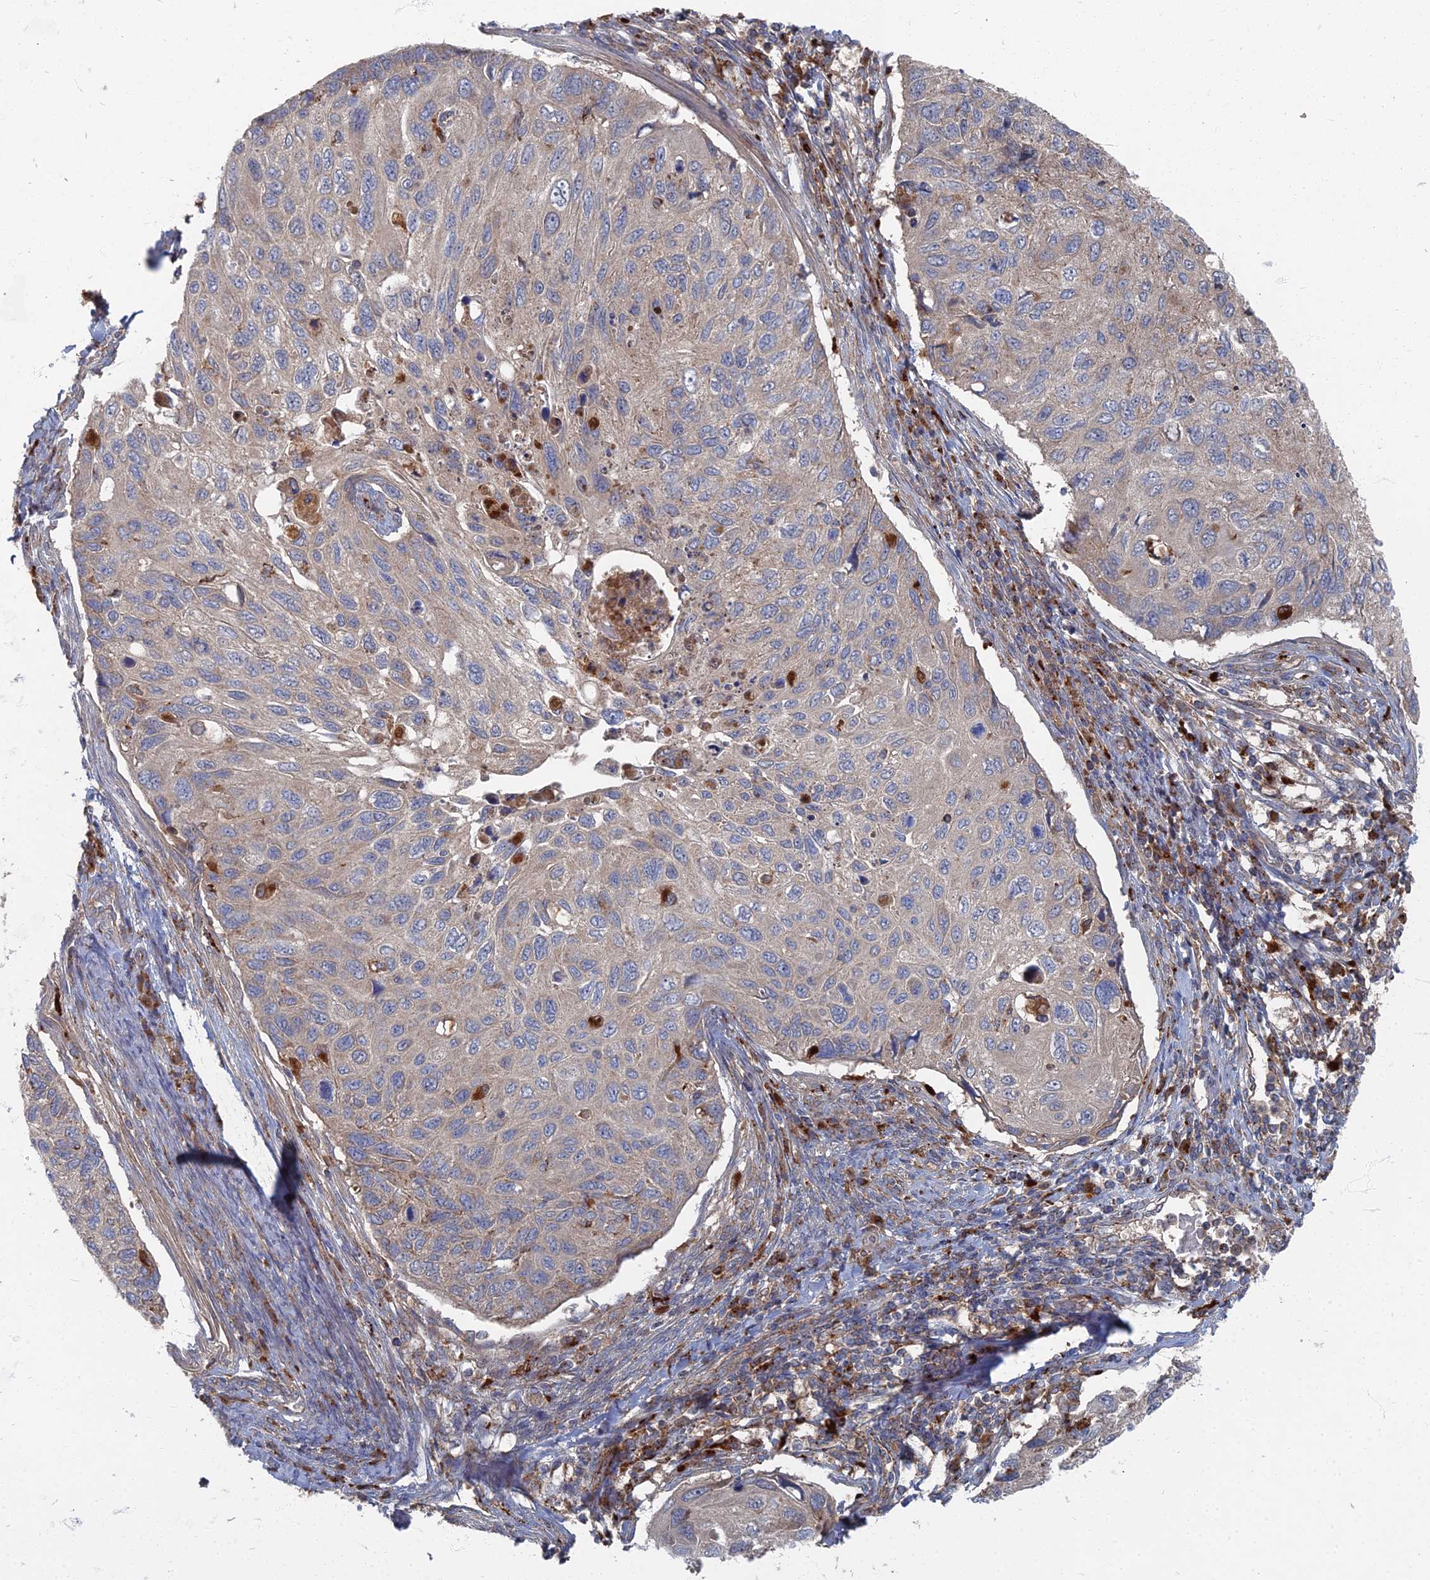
{"staining": {"intensity": "weak", "quantity": "25%-75%", "location": "cytoplasmic/membranous"}, "tissue": "cervical cancer", "cell_type": "Tumor cells", "image_type": "cancer", "snomed": [{"axis": "morphology", "description": "Squamous cell carcinoma, NOS"}, {"axis": "topography", "description": "Cervix"}], "caption": "Immunohistochemical staining of human squamous cell carcinoma (cervical) demonstrates low levels of weak cytoplasmic/membranous protein staining in about 25%-75% of tumor cells.", "gene": "PPCDC", "patient": {"sex": "female", "age": 70}}